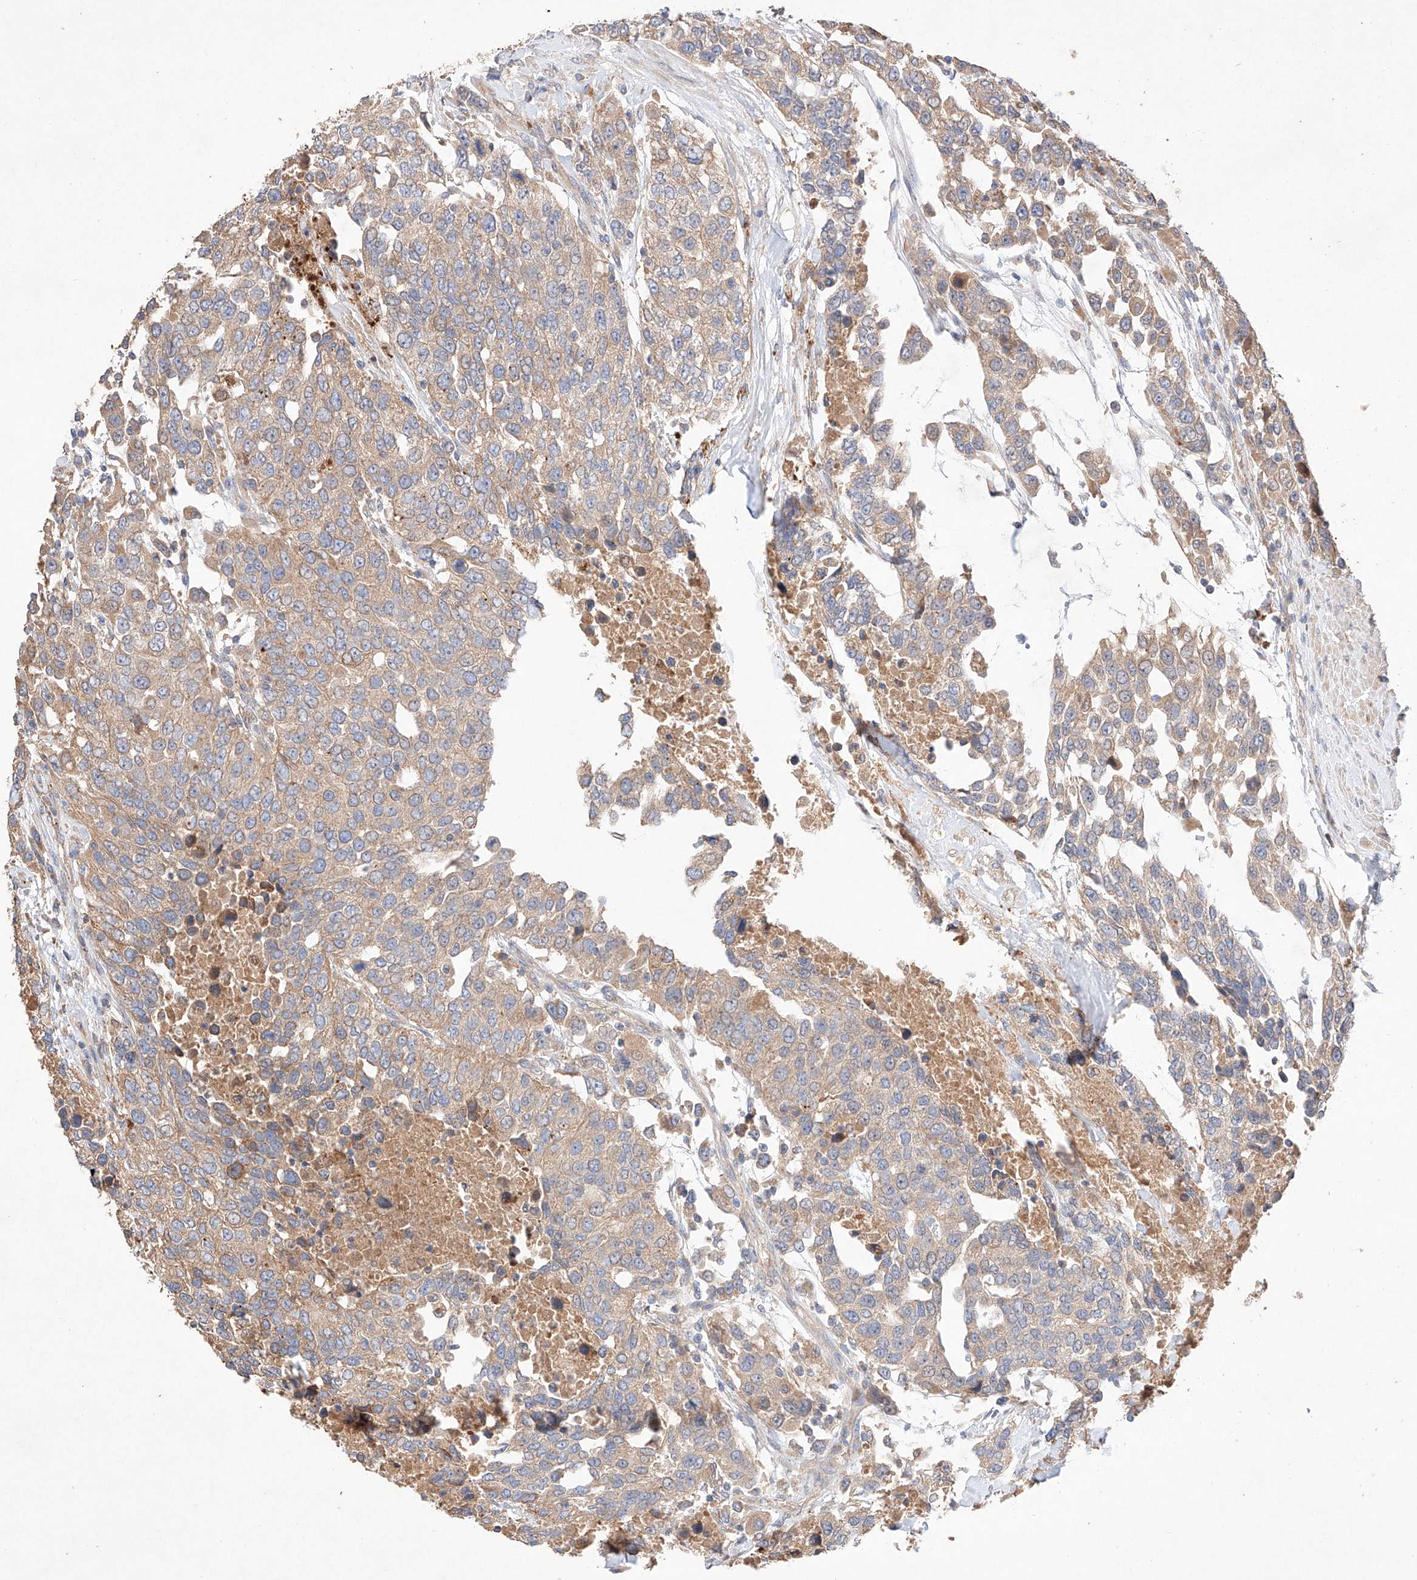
{"staining": {"intensity": "weak", "quantity": ">75%", "location": "cytoplasmic/membranous"}, "tissue": "urothelial cancer", "cell_type": "Tumor cells", "image_type": "cancer", "snomed": [{"axis": "morphology", "description": "Urothelial carcinoma, High grade"}, {"axis": "topography", "description": "Urinary bladder"}], "caption": "Urothelial carcinoma (high-grade) stained with DAB IHC demonstrates low levels of weak cytoplasmic/membranous expression in about >75% of tumor cells.", "gene": "C6orf62", "patient": {"sex": "female", "age": 80}}